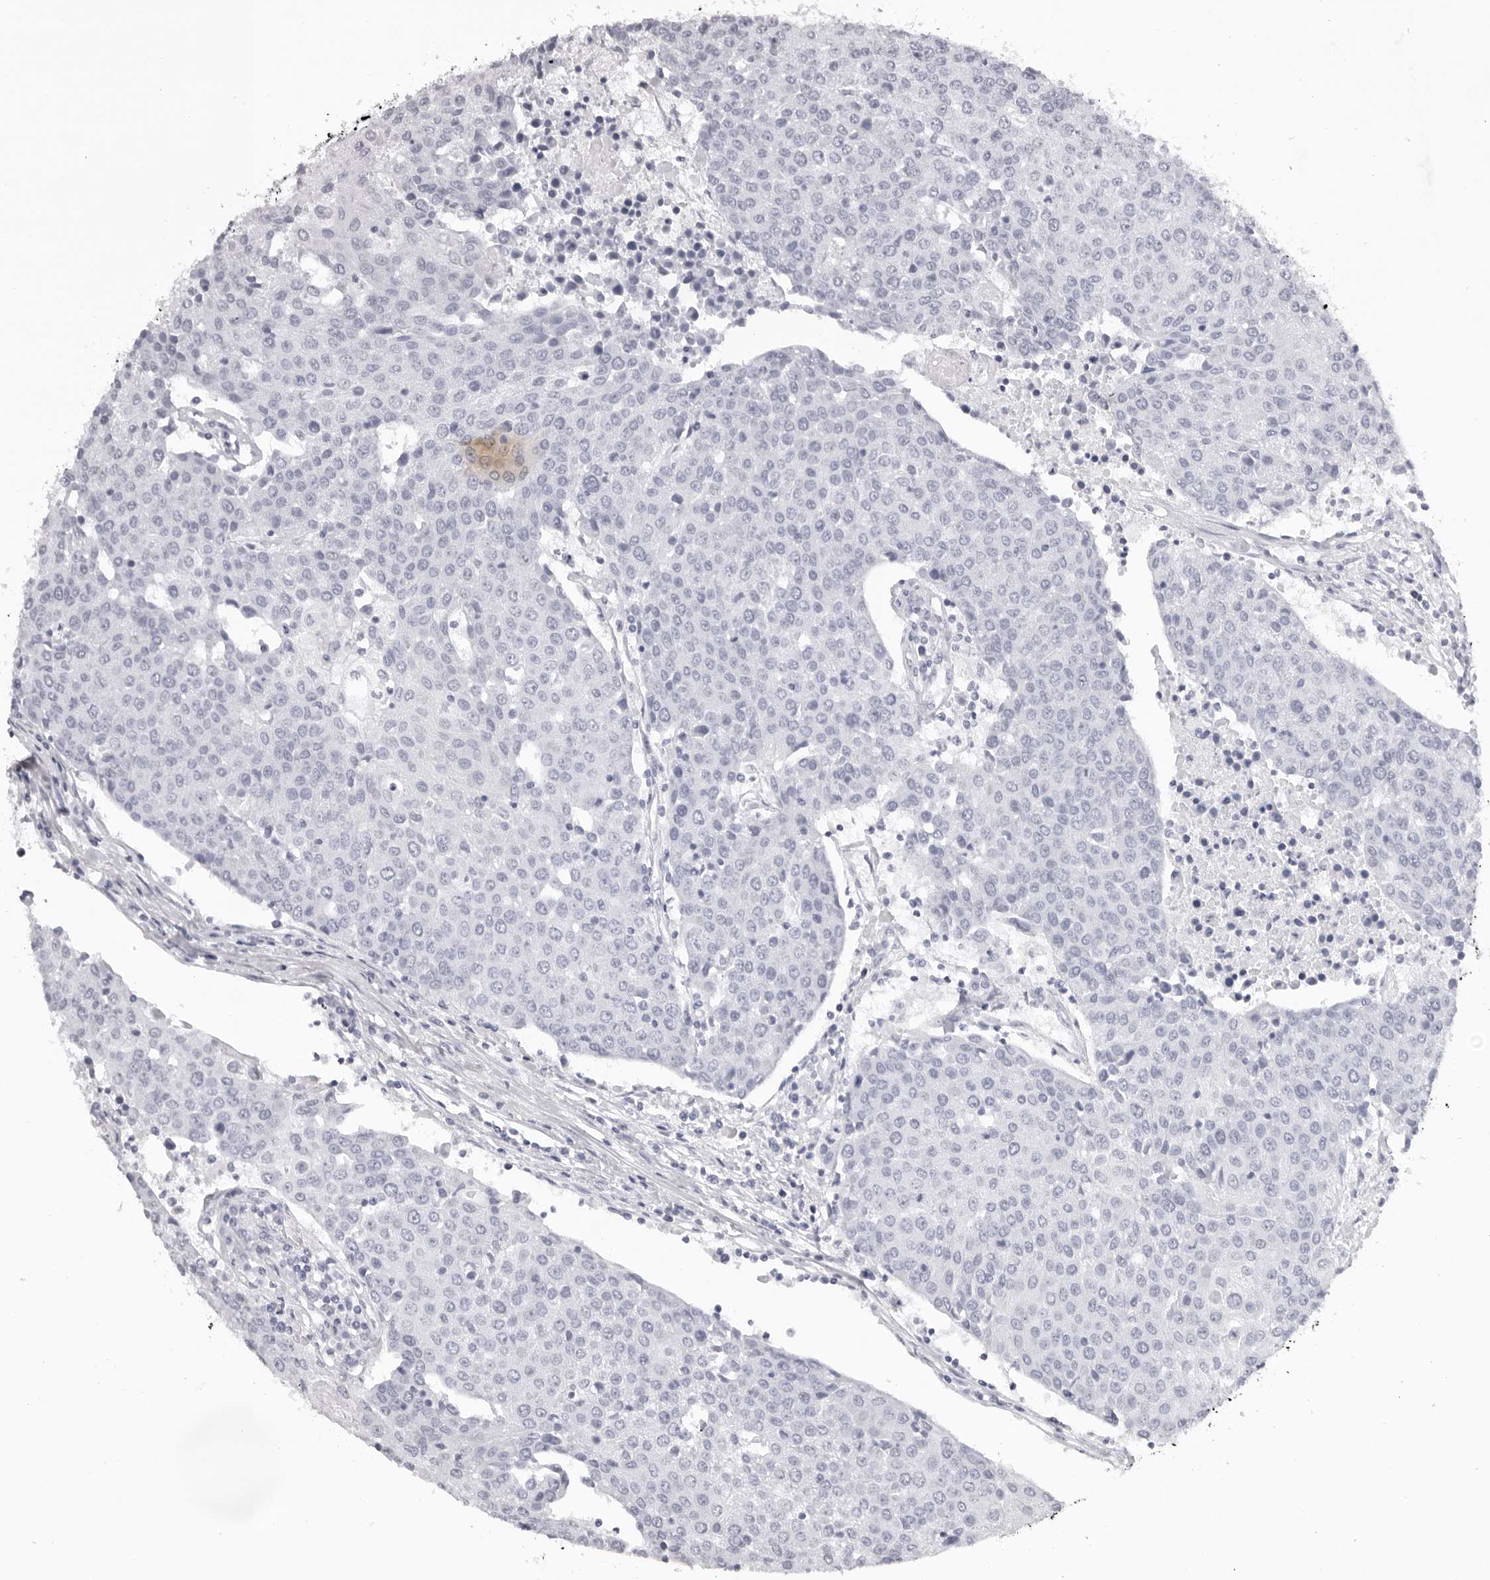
{"staining": {"intensity": "negative", "quantity": "none", "location": "none"}, "tissue": "urothelial cancer", "cell_type": "Tumor cells", "image_type": "cancer", "snomed": [{"axis": "morphology", "description": "Urothelial carcinoma, High grade"}, {"axis": "topography", "description": "Urinary bladder"}], "caption": "Tumor cells show no significant staining in urothelial cancer.", "gene": "CST1", "patient": {"sex": "female", "age": 85}}